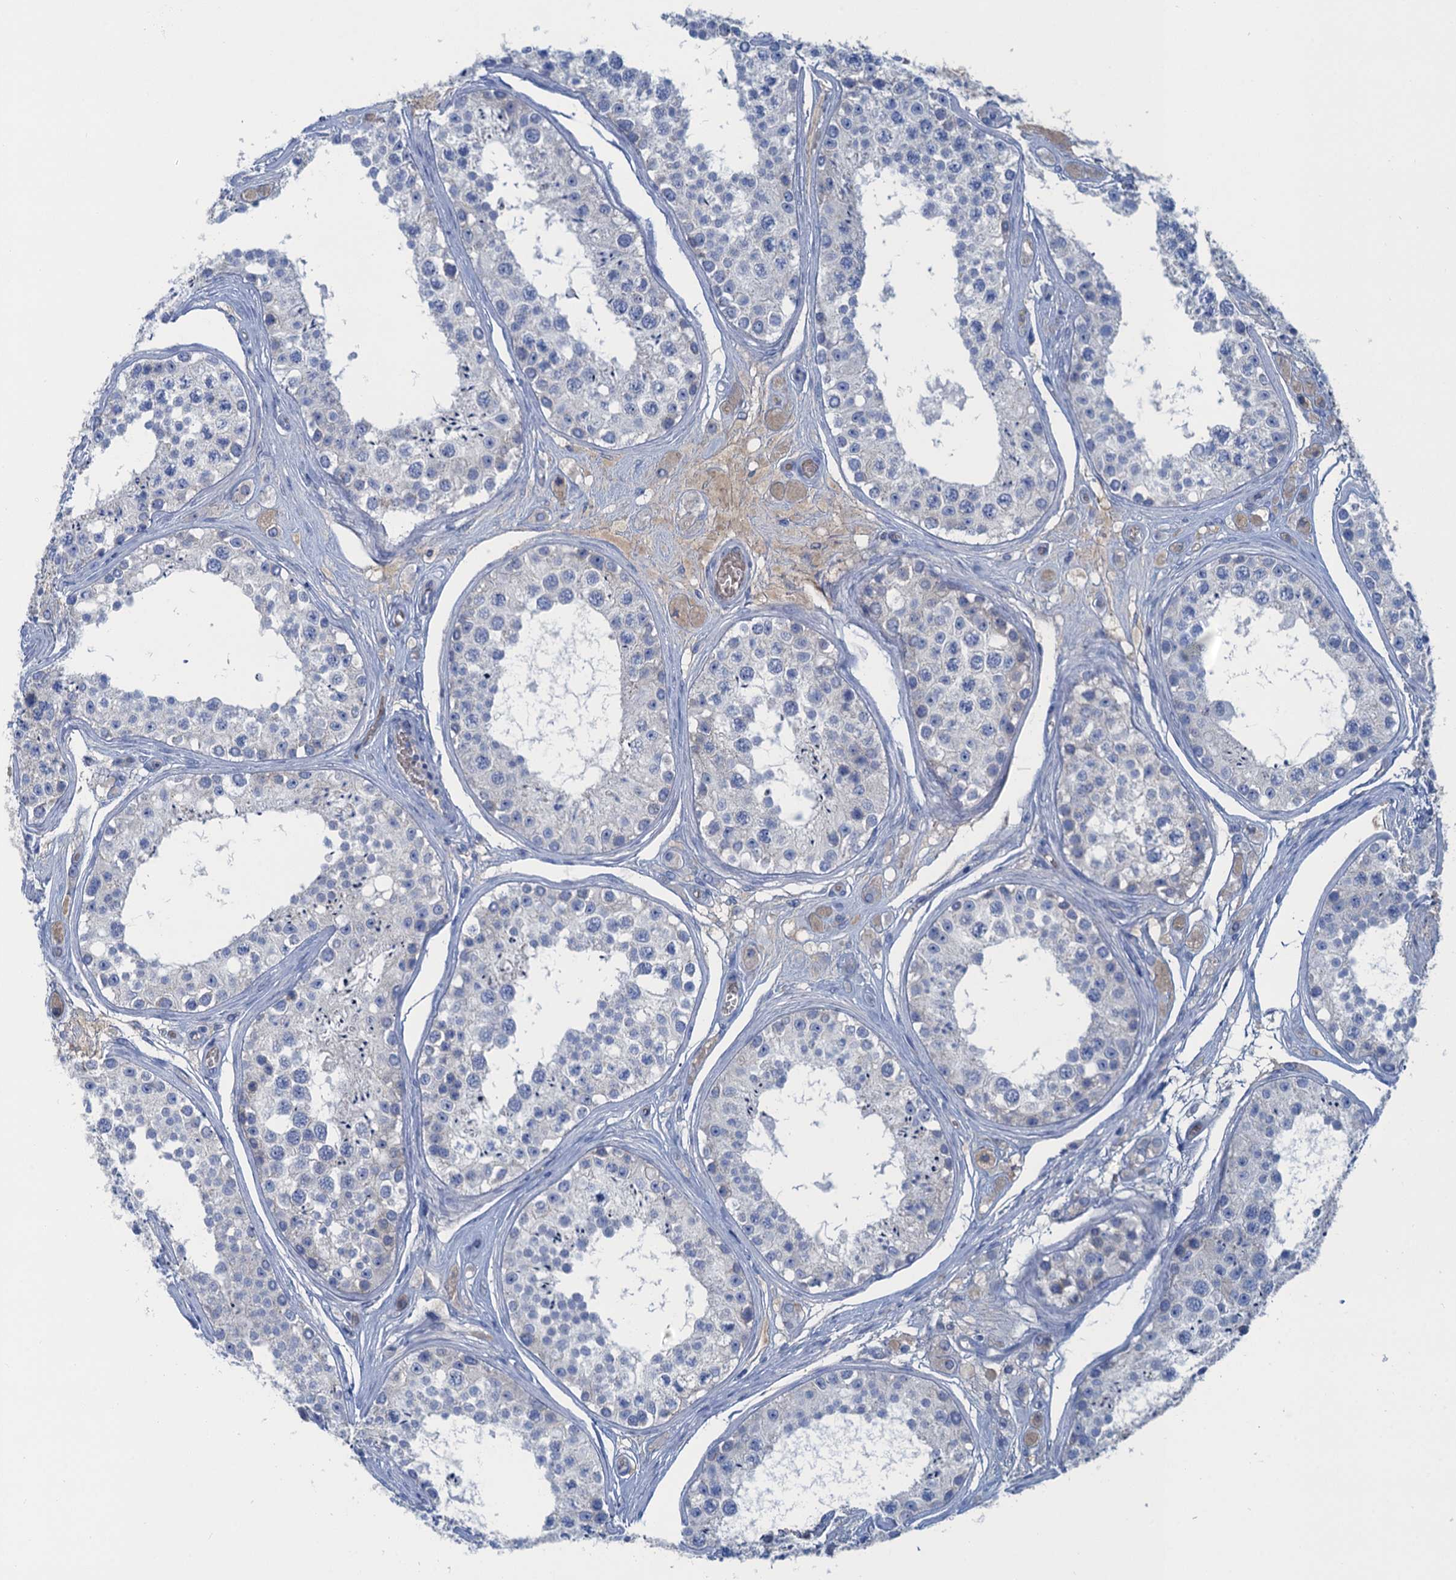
{"staining": {"intensity": "negative", "quantity": "none", "location": "none"}, "tissue": "testis", "cell_type": "Cells in seminiferous ducts", "image_type": "normal", "snomed": [{"axis": "morphology", "description": "Normal tissue, NOS"}, {"axis": "topography", "description": "Testis"}], "caption": "Testis stained for a protein using immunohistochemistry shows no expression cells in seminiferous ducts.", "gene": "MYADML2", "patient": {"sex": "male", "age": 25}}